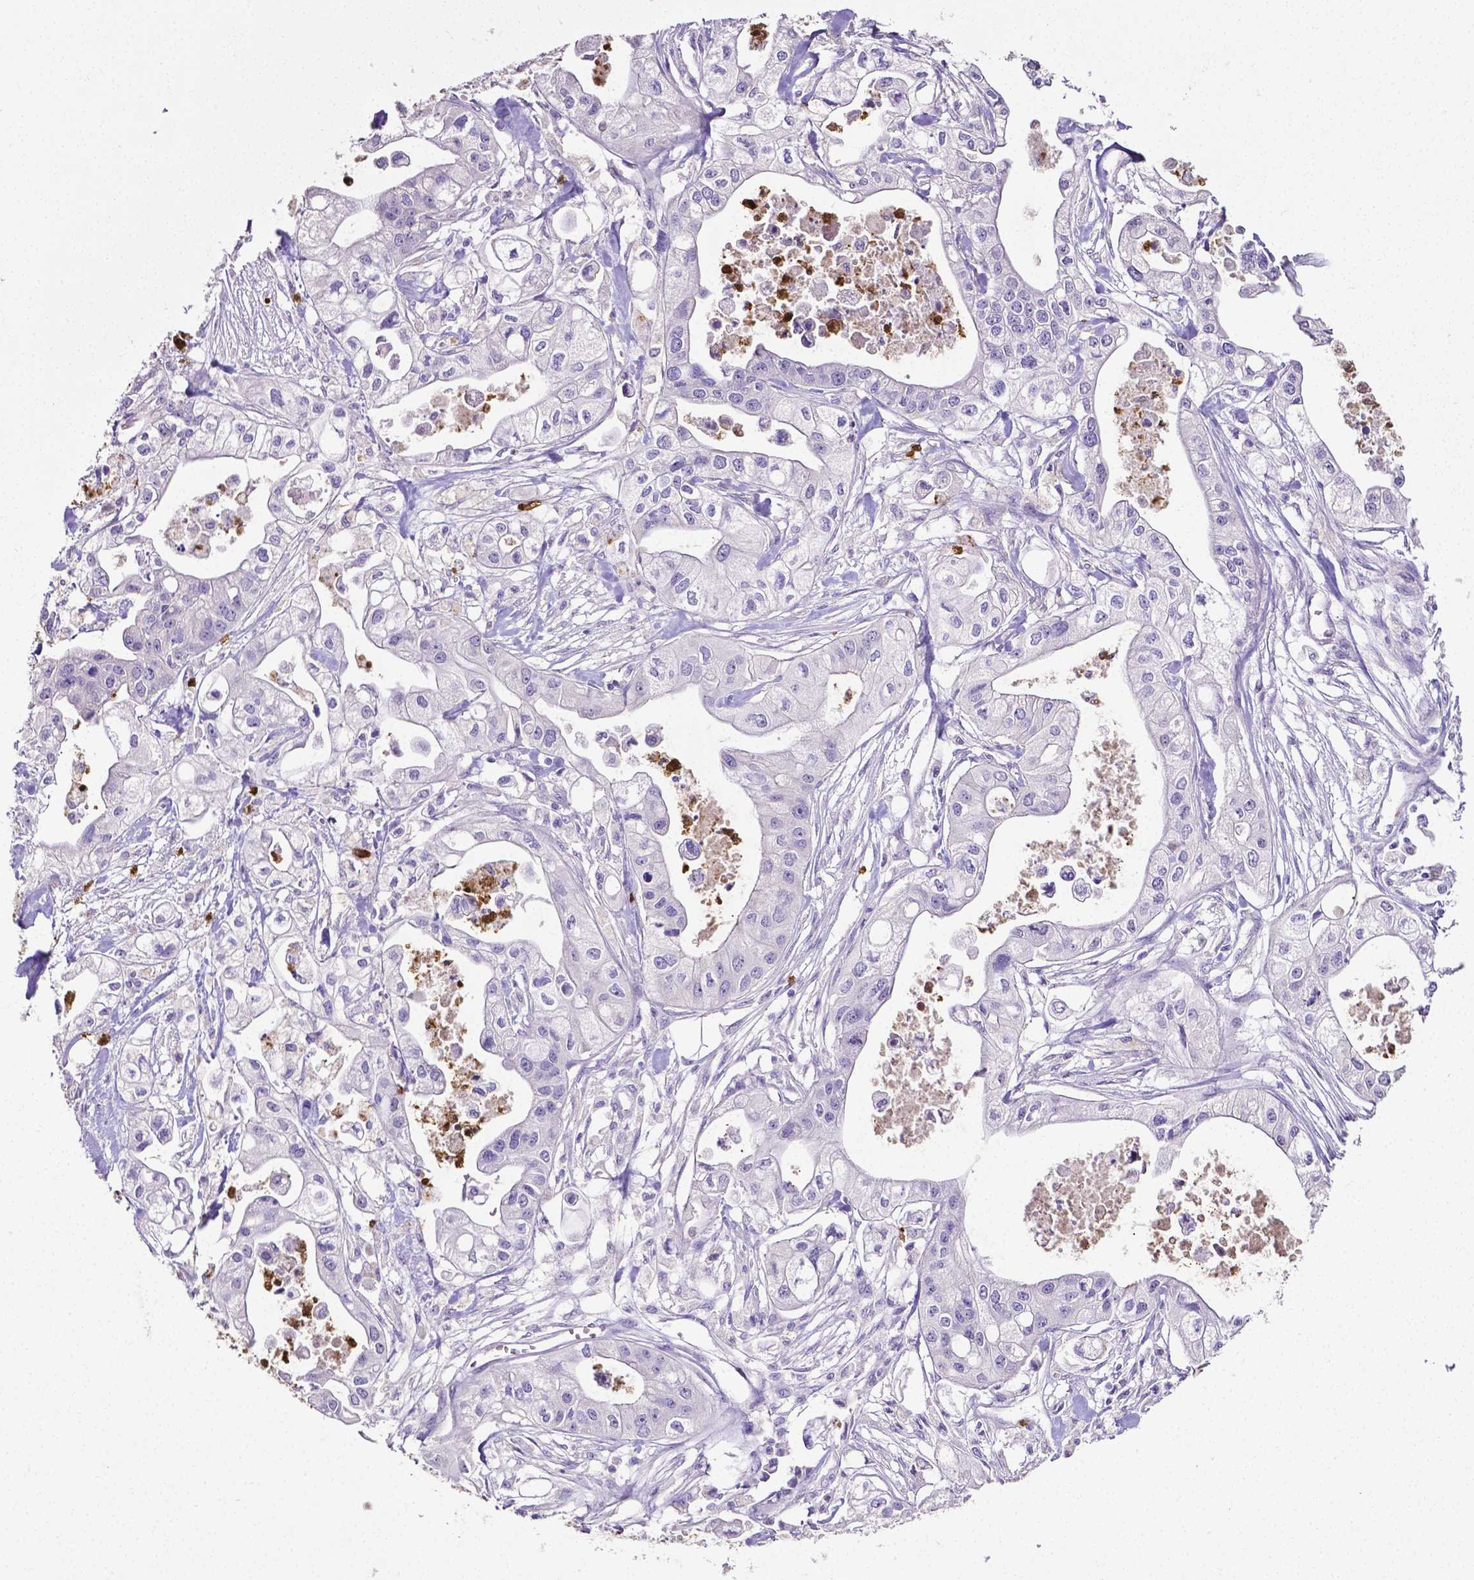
{"staining": {"intensity": "negative", "quantity": "none", "location": "none"}, "tissue": "pancreatic cancer", "cell_type": "Tumor cells", "image_type": "cancer", "snomed": [{"axis": "morphology", "description": "Adenocarcinoma, NOS"}, {"axis": "topography", "description": "Pancreas"}], "caption": "The immunohistochemistry (IHC) histopathology image has no significant staining in tumor cells of adenocarcinoma (pancreatic) tissue.", "gene": "MMP9", "patient": {"sex": "male", "age": 70}}